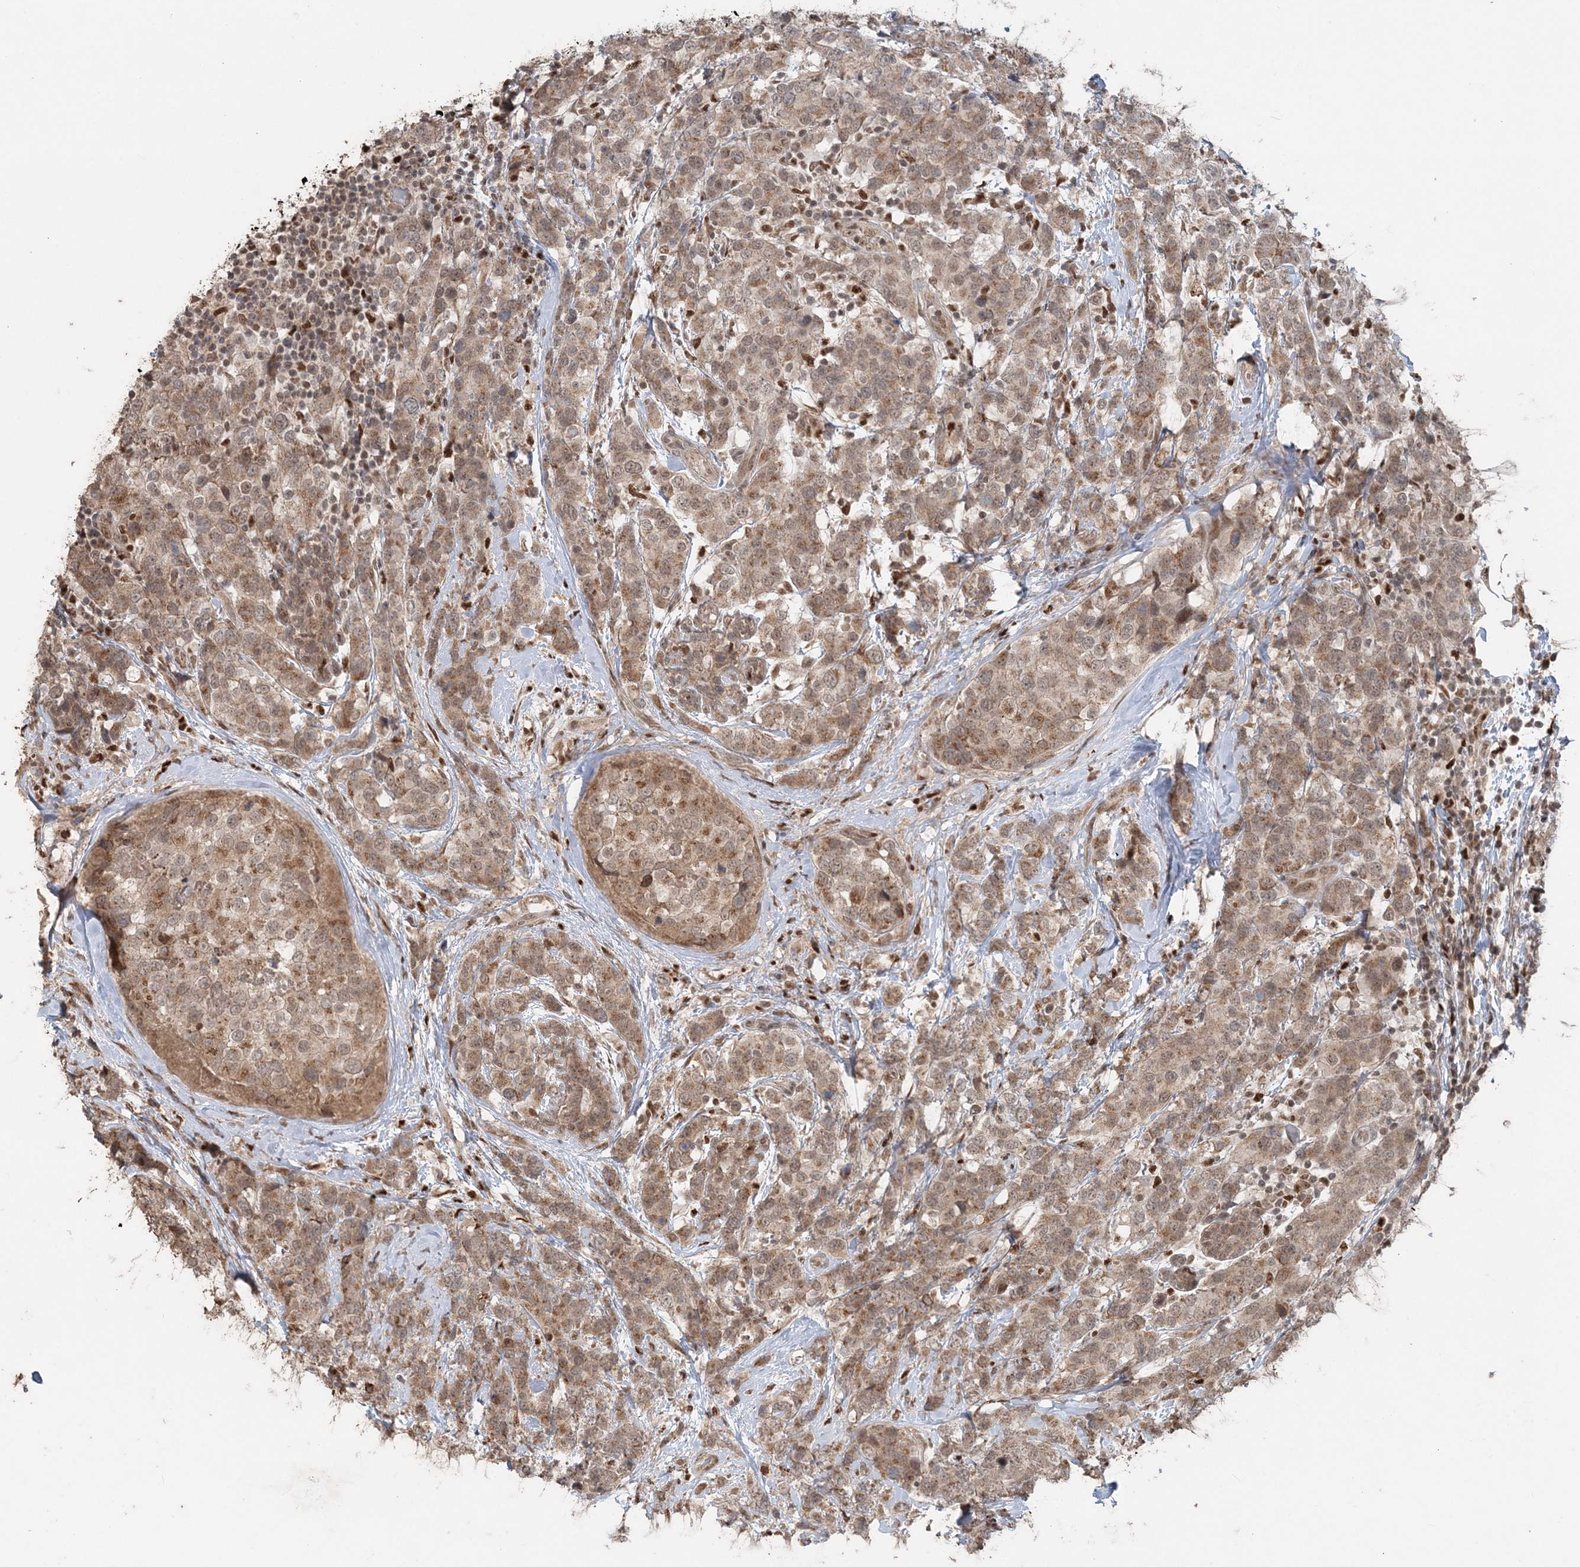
{"staining": {"intensity": "moderate", "quantity": ">75%", "location": "cytoplasmic/membranous,nuclear"}, "tissue": "breast cancer", "cell_type": "Tumor cells", "image_type": "cancer", "snomed": [{"axis": "morphology", "description": "Lobular carcinoma"}, {"axis": "topography", "description": "Breast"}], "caption": "Breast lobular carcinoma stained with immunohistochemistry (IHC) demonstrates moderate cytoplasmic/membranous and nuclear staining in approximately >75% of tumor cells. The protein is shown in brown color, while the nuclei are stained blue.", "gene": "SLU7", "patient": {"sex": "female", "age": 59}}